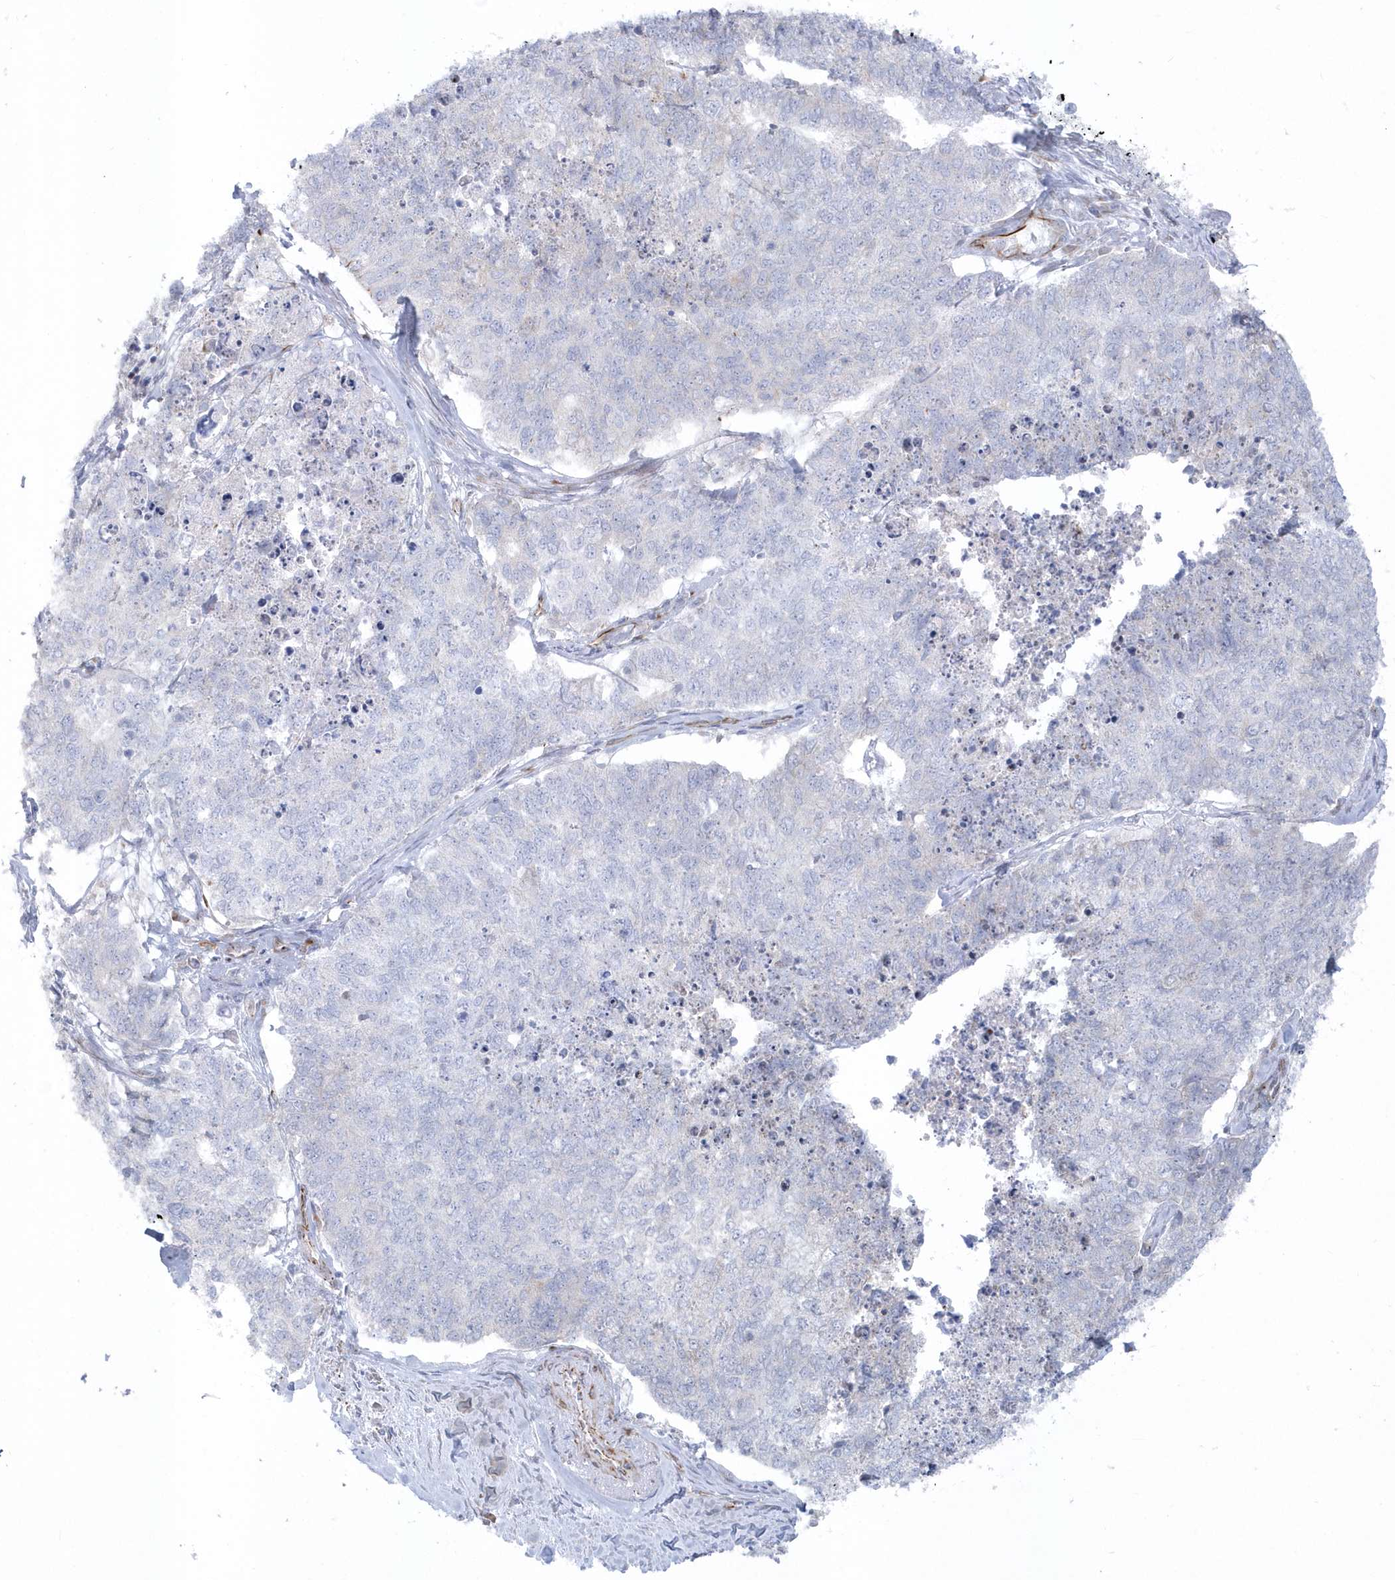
{"staining": {"intensity": "negative", "quantity": "none", "location": "none"}, "tissue": "cervical cancer", "cell_type": "Tumor cells", "image_type": "cancer", "snomed": [{"axis": "morphology", "description": "Squamous cell carcinoma, NOS"}, {"axis": "topography", "description": "Cervix"}], "caption": "This image is of cervical cancer stained with IHC to label a protein in brown with the nuclei are counter-stained blue. There is no positivity in tumor cells.", "gene": "PPIL6", "patient": {"sex": "female", "age": 63}}